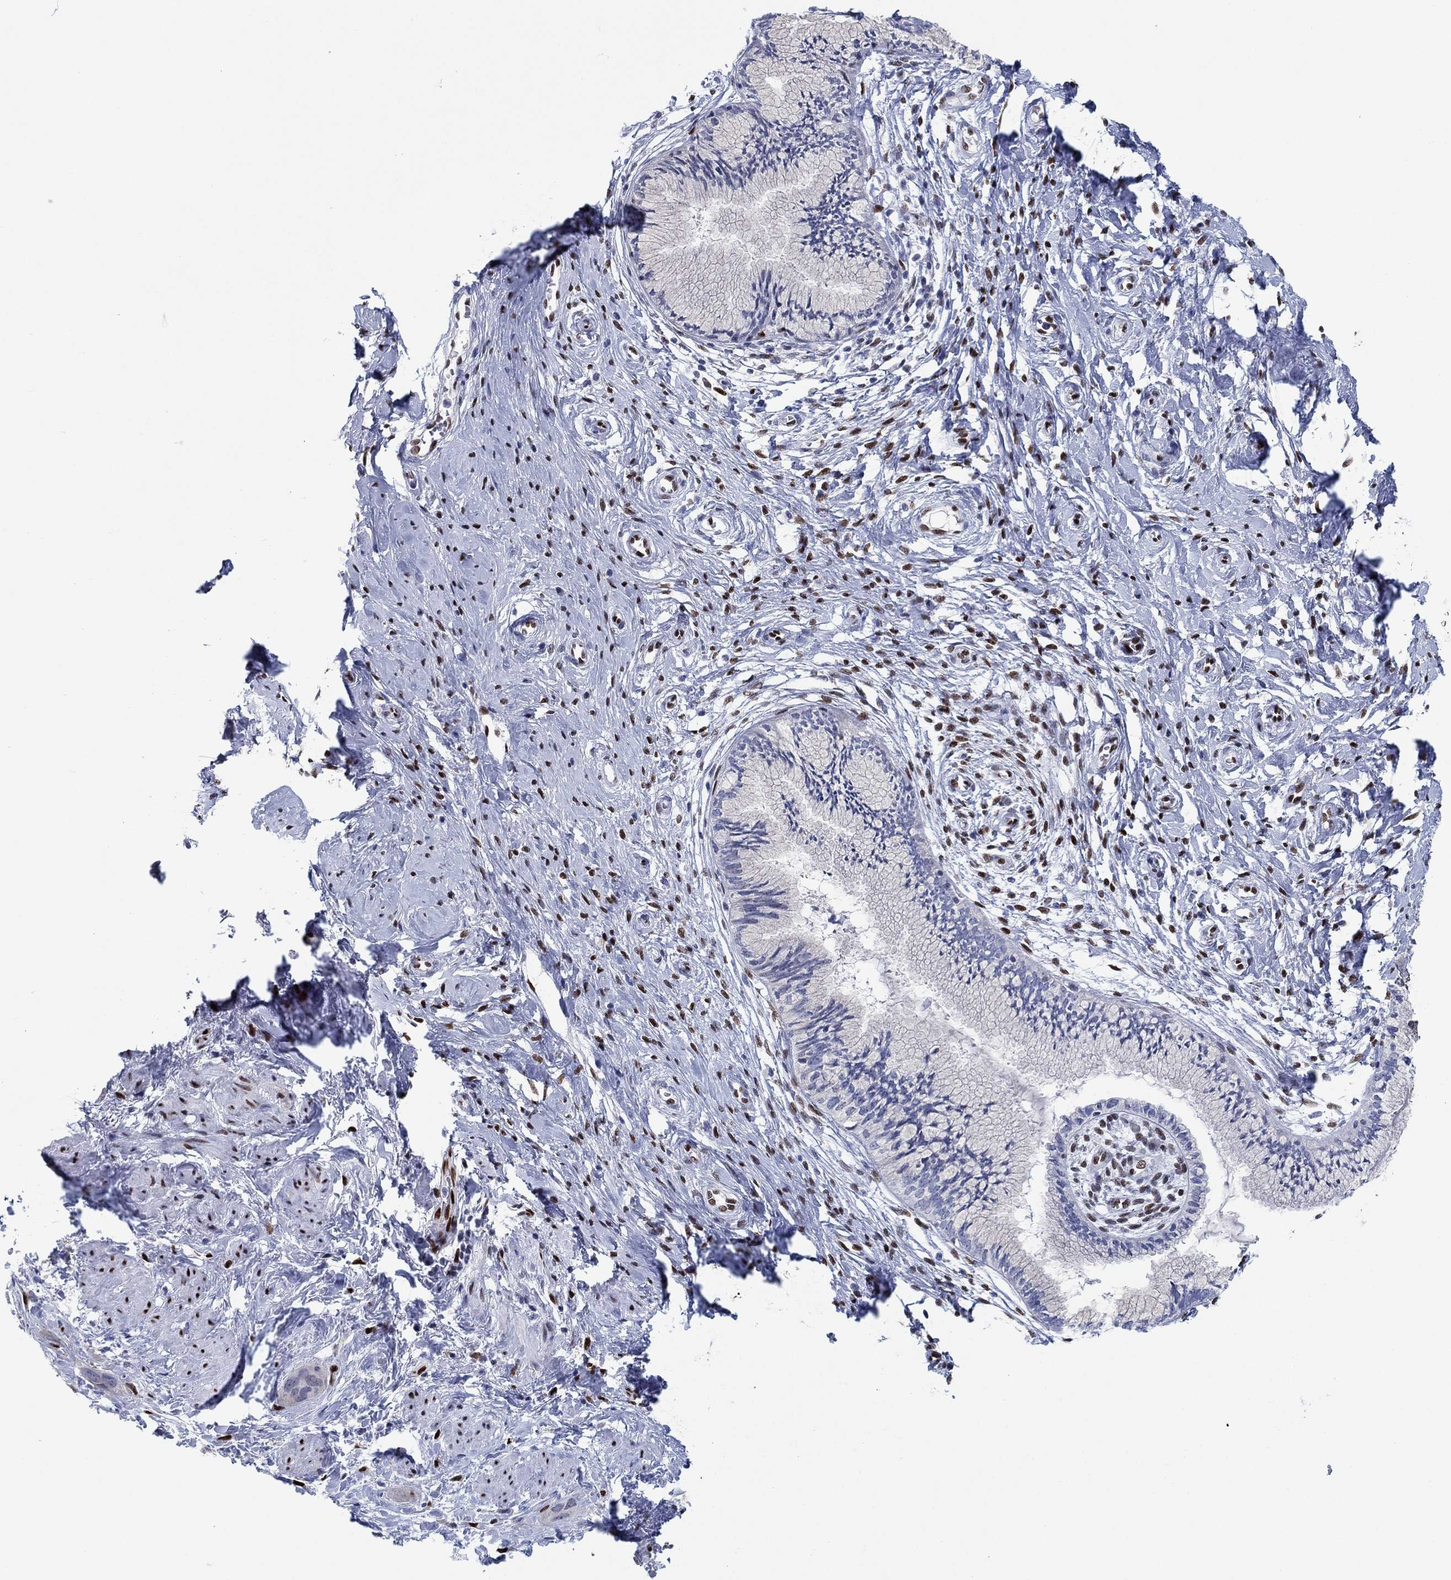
{"staining": {"intensity": "negative", "quantity": "none", "location": "none"}, "tissue": "cervical cancer", "cell_type": "Tumor cells", "image_type": "cancer", "snomed": [{"axis": "morphology", "description": "Normal tissue, NOS"}, {"axis": "morphology", "description": "Squamous cell carcinoma, NOS"}, {"axis": "topography", "description": "Cervix"}], "caption": "A micrograph of cervical cancer stained for a protein shows no brown staining in tumor cells. The staining is performed using DAB brown chromogen with nuclei counter-stained in using hematoxylin.", "gene": "ZEB1", "patient": {"sex": "female", "age": 39}}